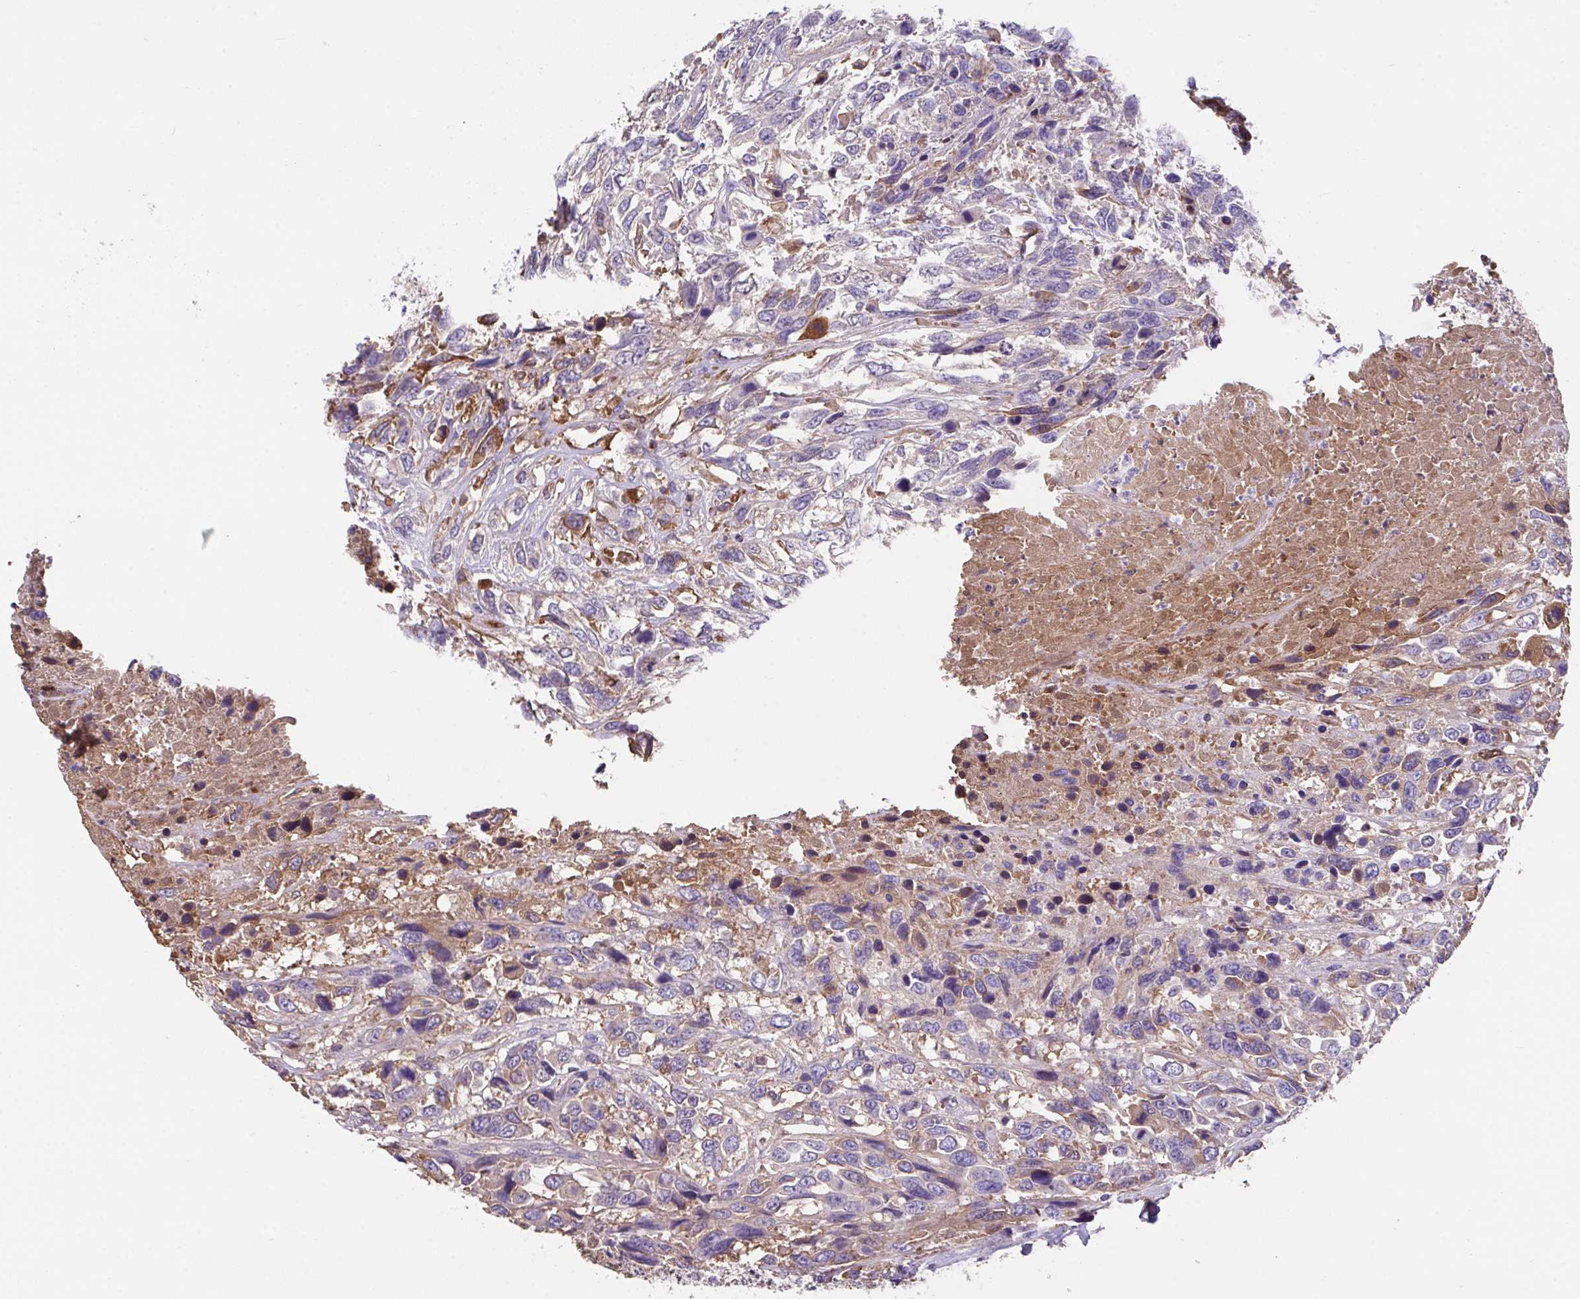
{"staining": {"intensity": "moderate", "quantity": "25%-75%", "location": "cytoplasmic/membranous"}, "tissue": "urothelial cancer", "cell_type": "Tumor cells", "image_type": "cancer", "snomed": [{"axis": "morphology", "description": "Urothelial carcinoma, High grade"}, {"axis": "topography", "description": "Urinary bladder"}], "caption": "Immunohistochemistry of human urothelial cancer reveals medium levels of moderate cytoplasmic/membranous expression in approximately 25%-75% of tumor cells. The staining was performed using DAB (3,3'-diaminobenzidine) to visualize the protein expression in brown, while the nuclei were stained in blue with hematoxylin (Magnification: 20x).", "gene": "ZNF813", "patient": {"sex": "female", "age": 70}}